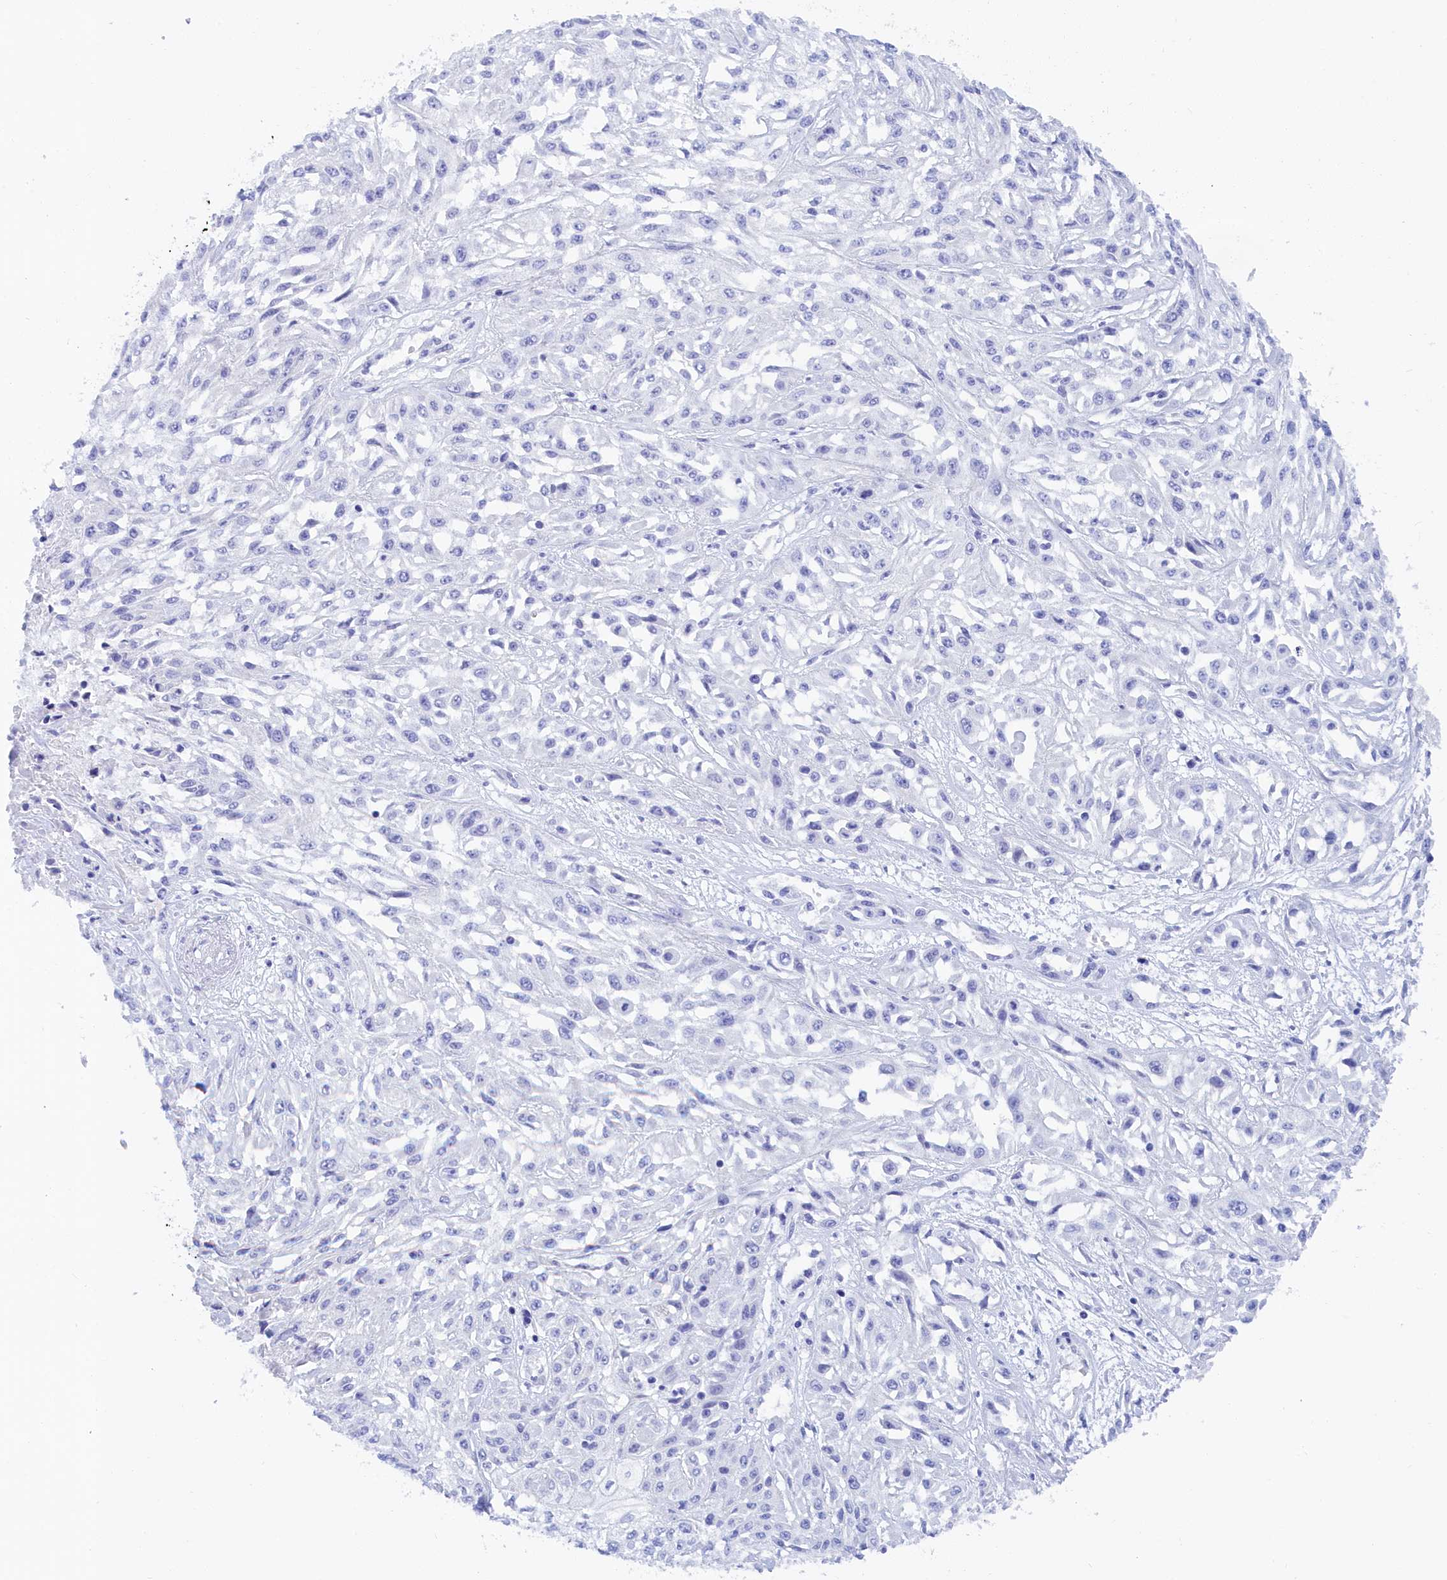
{"staining": {"intensity": "negative", "quantity": "none", "location": "none"}, "tissue": "skin cancer", "cell_type": "Tumor cells", "image_type": "cancer", "snomed": [{"axis": "morphology", "description": "Squamous cell carcinoma, NOS"}, {"axis": "morphology", "description": "Squamous cell carcinoma, metastatic, NOS"}, {"axis": "topography", "description": "Skin"}, {"axis": "topography", "description": "Lymph node"}], "caption": "This micrograph is of skin squamous cell carcinoma stained with IHC to label a protein in brown with the nuclei are counter-stained blue. There is no staining in tumor cells.", "gene": "TRIM10", "patient": {"sex": "male", "age": 75}}